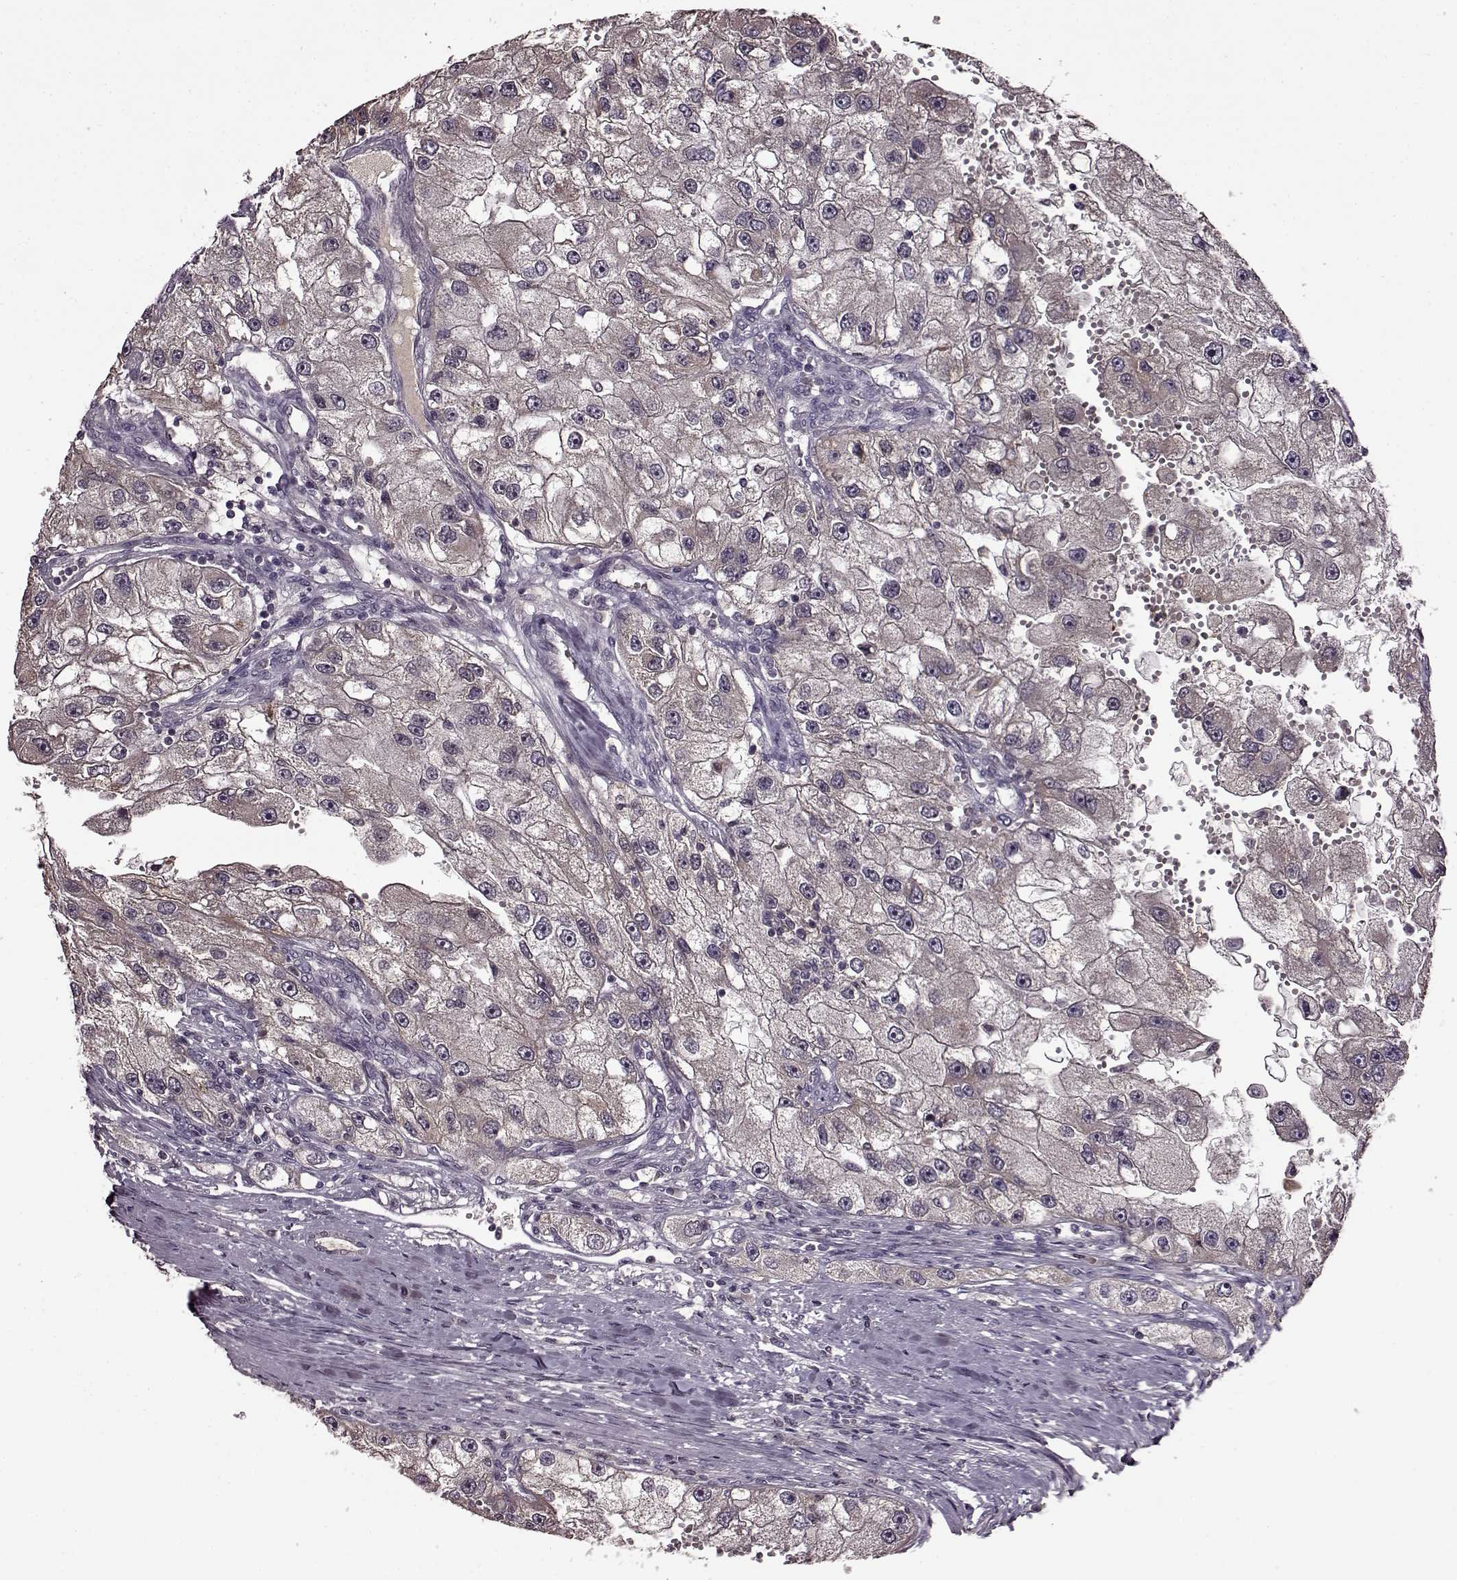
{"staining": {"intensity": "weak", "quantity": ">75%", "location": "cytoplasmic/membranous"}, "tissue": "renal cancer", "cell_type": "Tumor cells", "image_type": "cancer", "snomed": [{"axis": "morphology", "description": "Adenocarcinoma, NOS"}, {"axis": "topography", "description": "Kidney"}], "caption": "Renal adenocarcinoma stained with a brown dye displays weak cytoplasmic/membranous positive positivity in approximately >75% of tumor cells.", "gene": "MAIP1", "patient": {"sex": "male", "age": 63}}